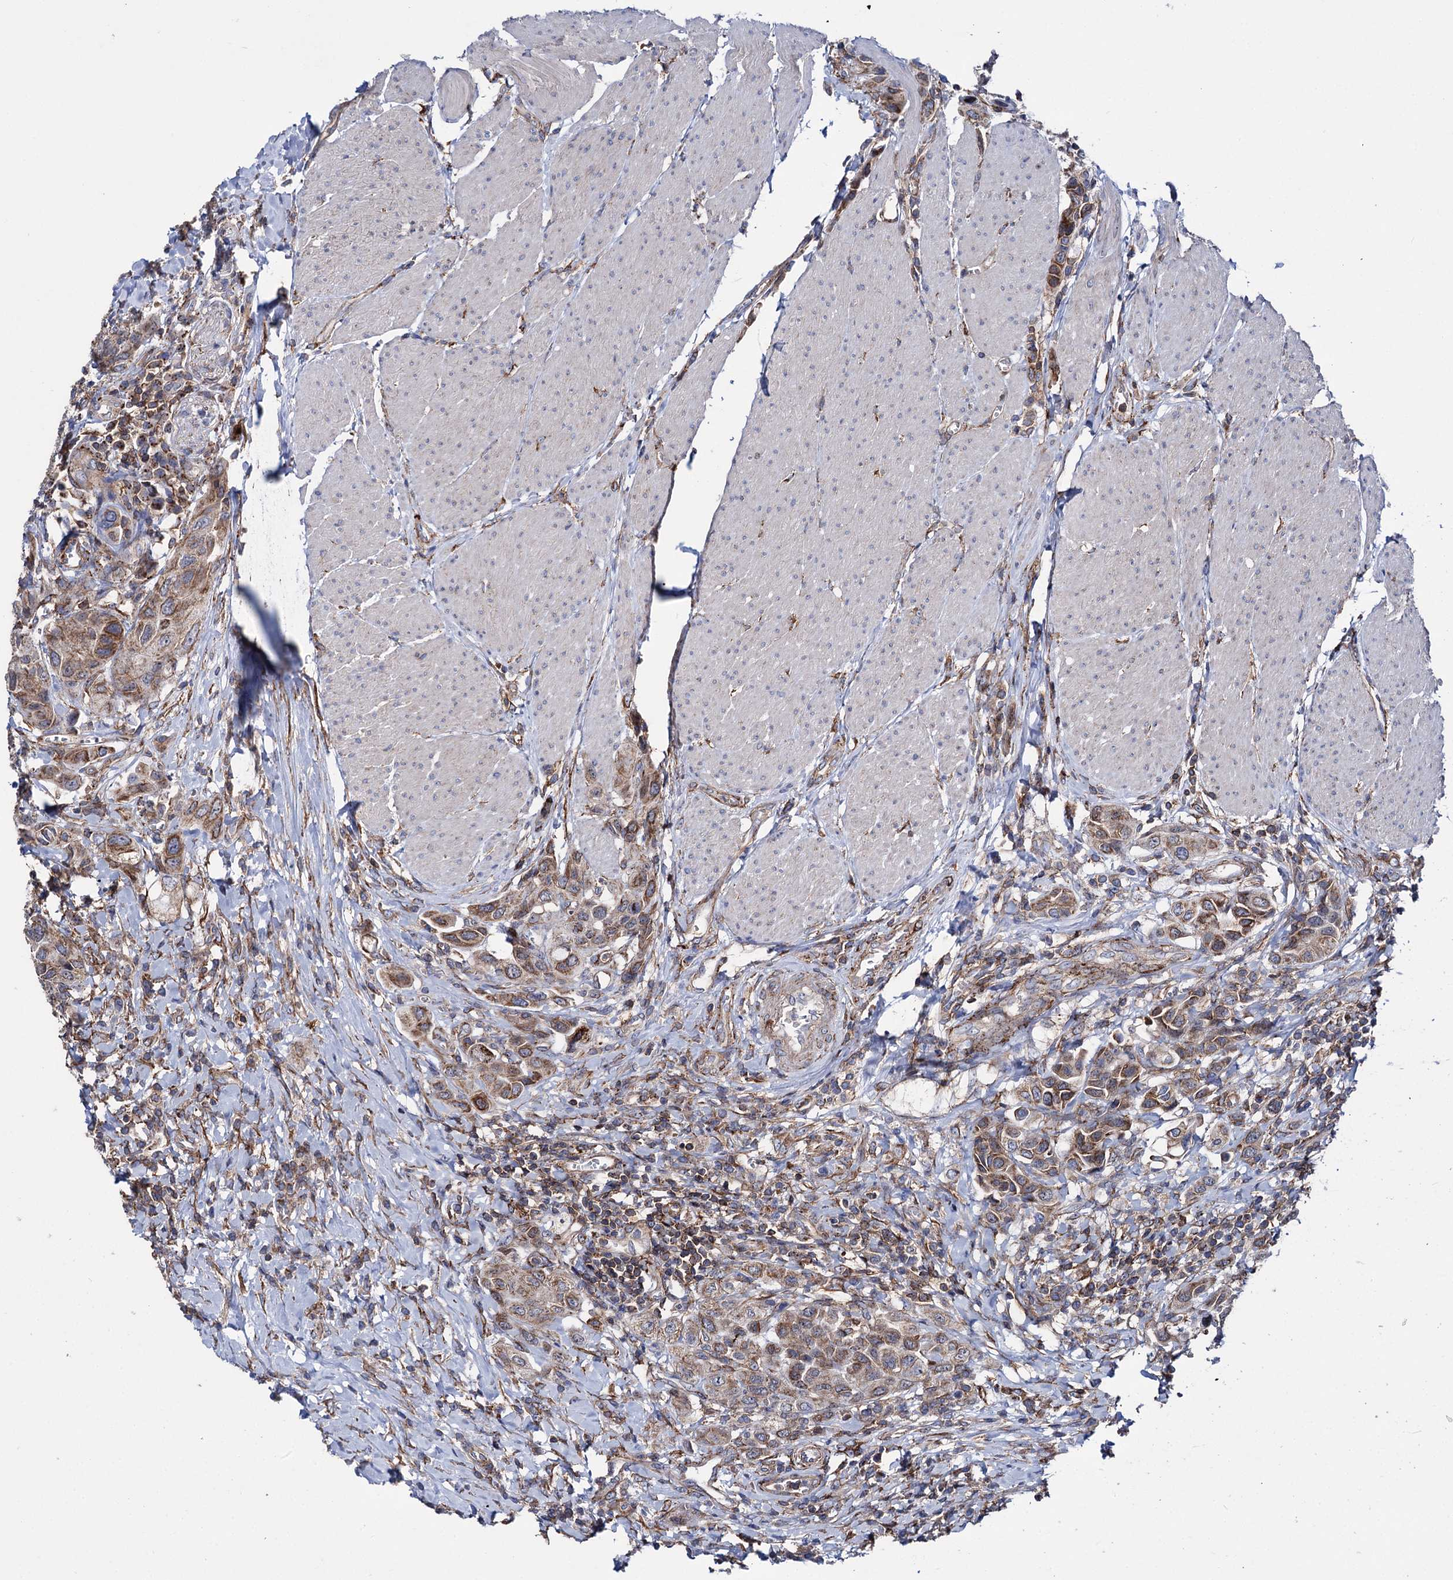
{"staining": {"intensity": "moderate", "quantity": ">75%", "location": "cytoplasmic/membranous"}, "tissue": "urothelial cancer", "cell_type": "Tumor cells", "image_type": "cancer", "snomed": [{"axis": "morphology", "description": "Urothelial carcinoma, High grade"}, {"axis": "topography", "description": "Urinary bladder"}], "caption": "DAB immunohistochemical staining of human urothelial carcinoma (high-grade) displays moderate cytoplasmic/membranous protein expression in about >75% of tumor cells.", "gene": "DEF6", "patient": {"sex": "male", "age": 50}}